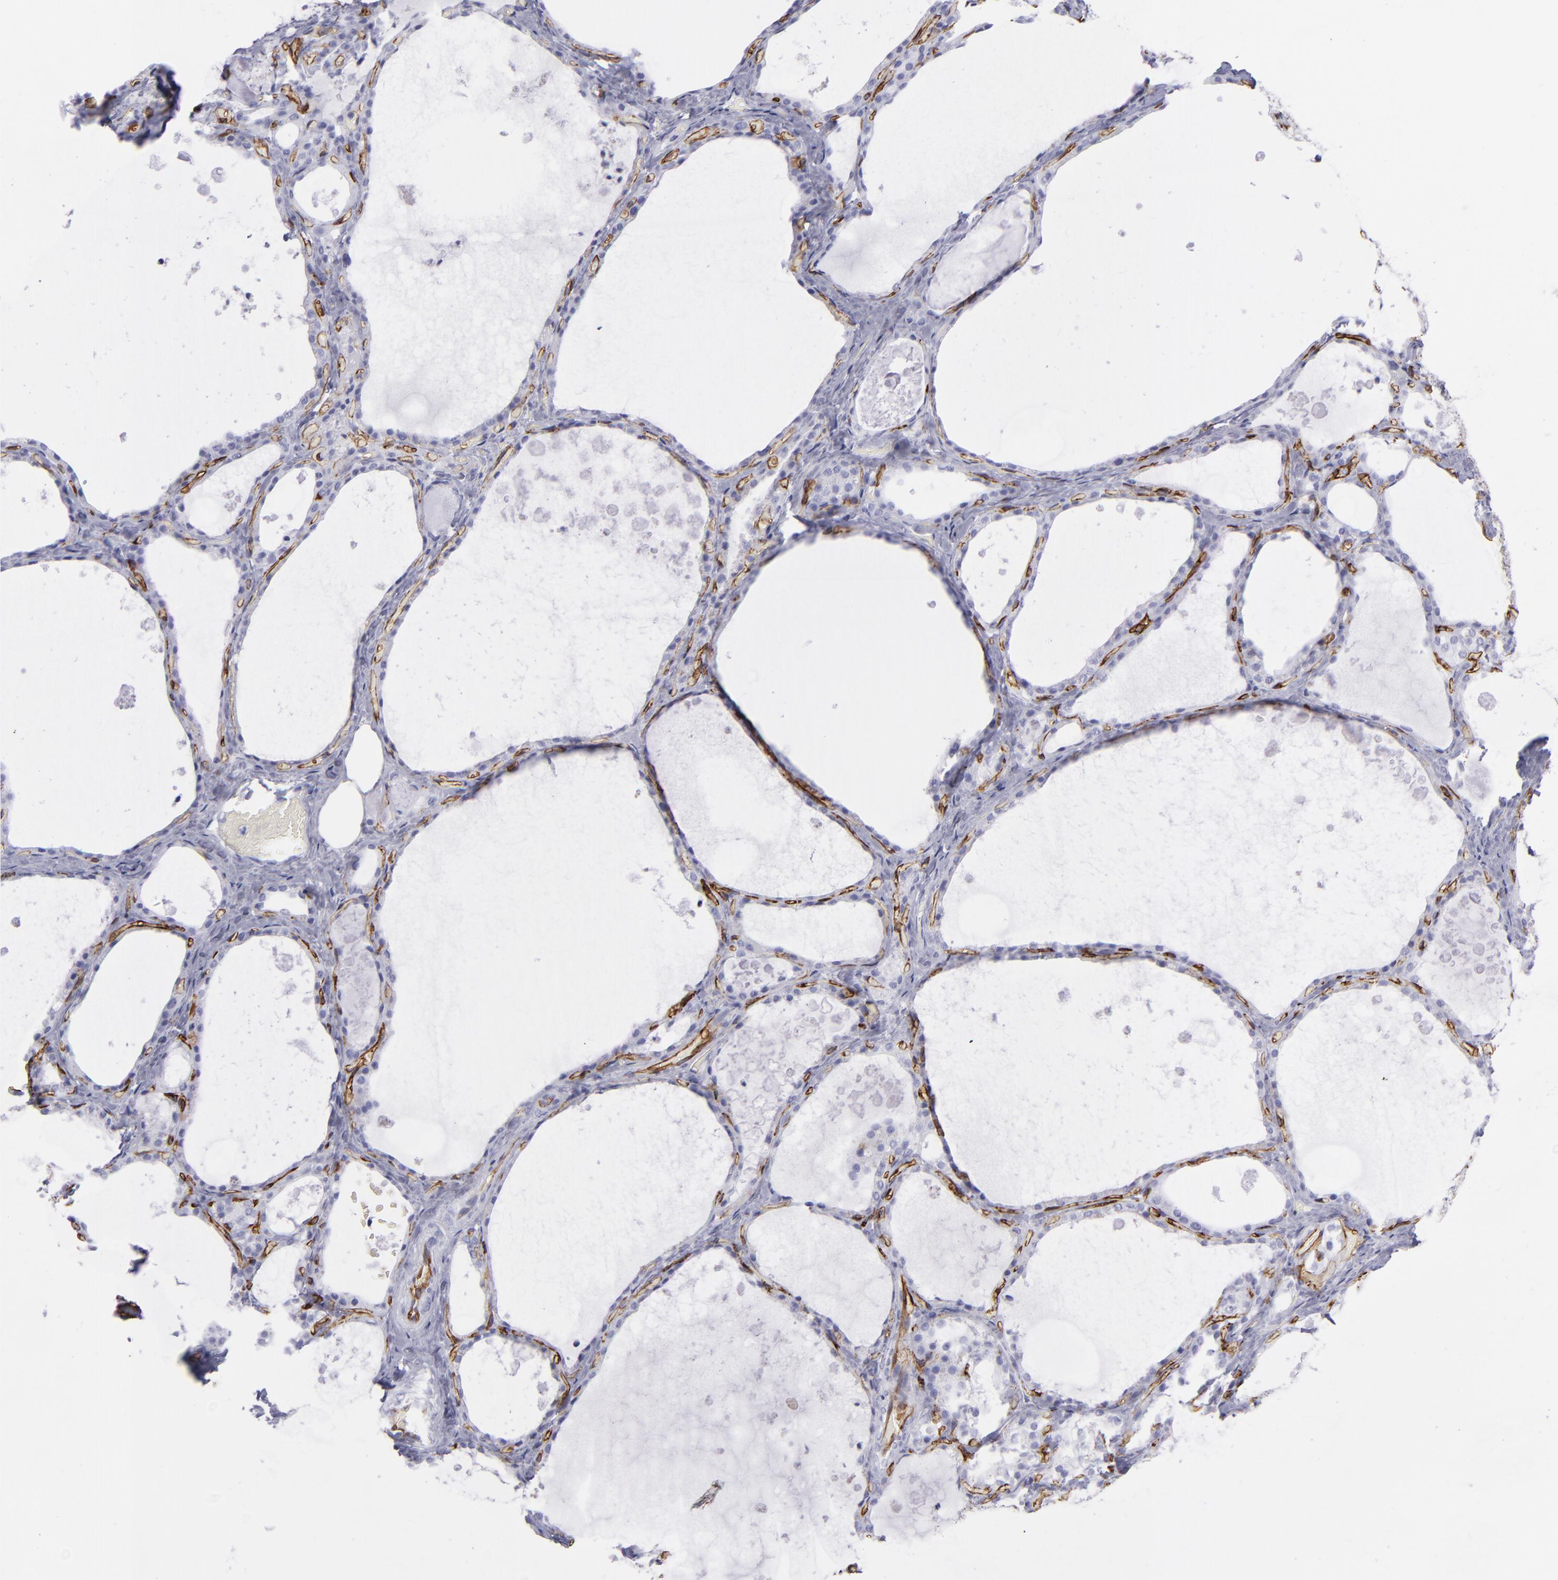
{"staining": {"intensity": "negative", "quantity": "none", "location": "none"}, "tissue": "thyroid gland", "cell_type": "Glandular cells", "image_type": "normal", "snomed": [{"axis": "morphology", "description": "Normal tissue, NOS"}, {"axis": "topography", "description": "Thyroid gland"}], "caption": "Glandular cells are negative for protein expression in benign human thyroid gland. The staining was performed using DAB (3,3'-diaminobenzidine) to visualize the protein expression in brown, while the nuclei were stained in blue with hematoxylin (Magnification: 20x).", "gene": "ACE", "patient": {"sex": "male", "age": 61}}